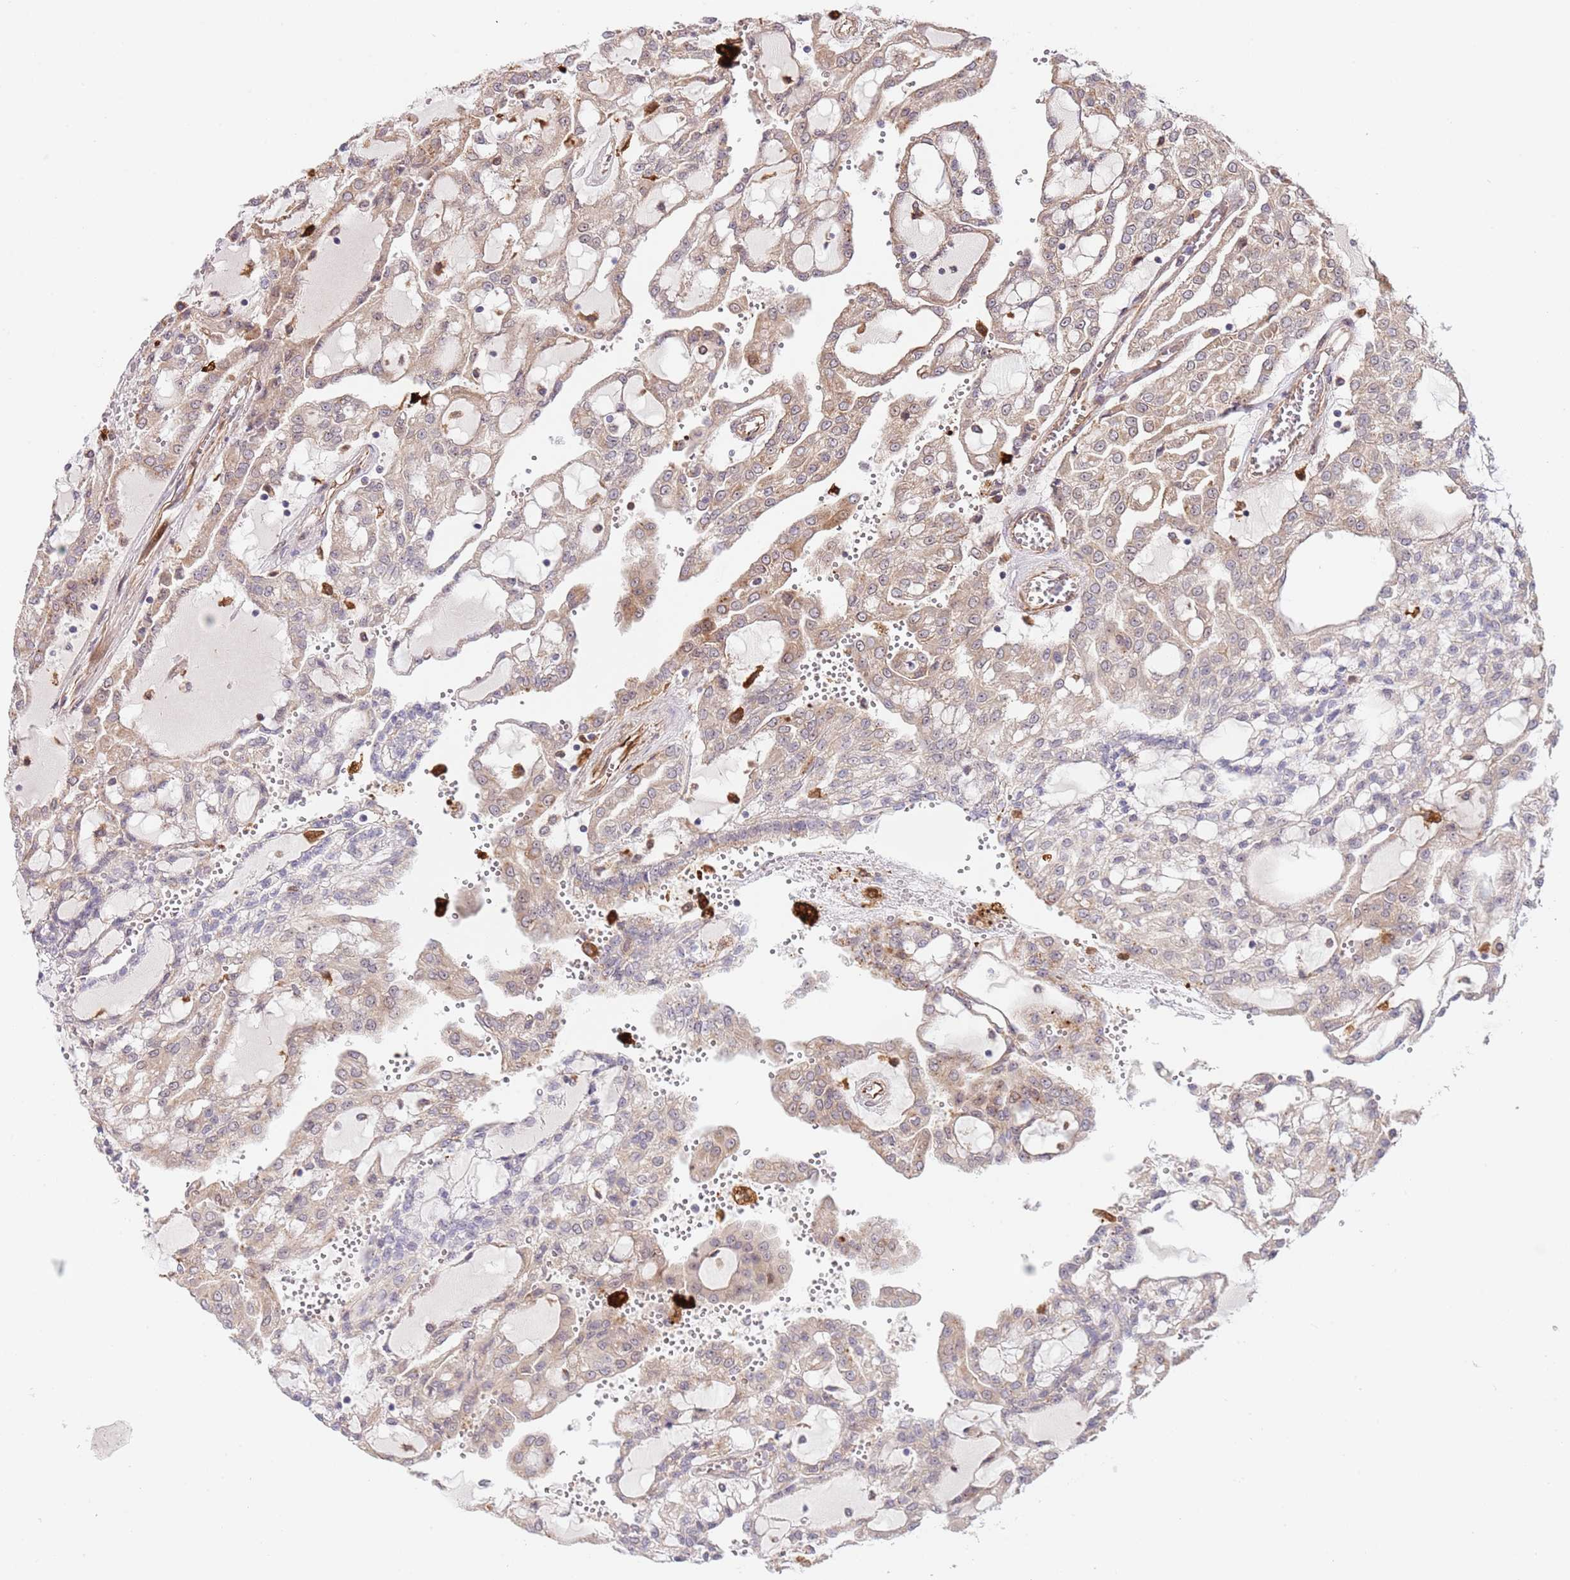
{"staining": {"intensity": "weak", "quantity": "25%-75%", "location": "cytoplasmic/membranous"}, "tissue": "renal cancer", "cell_type": "Tumor cells", "image_type": "cancer", "snomed": [{"axis": "morphology", "description": "Adenocarcinoma, NOS"}, {"axis": "topography", "description": "Kidney"}], "caption": "An image showing weak cytoplasmic/membranous staining in approximately 25%-75% of tumor cells in renal cancer (adenocarcinoma), as visualized by brown immunohistochemical staining.", "gene": "NEK3", "patient": {"sex": "male", "age": 63}}